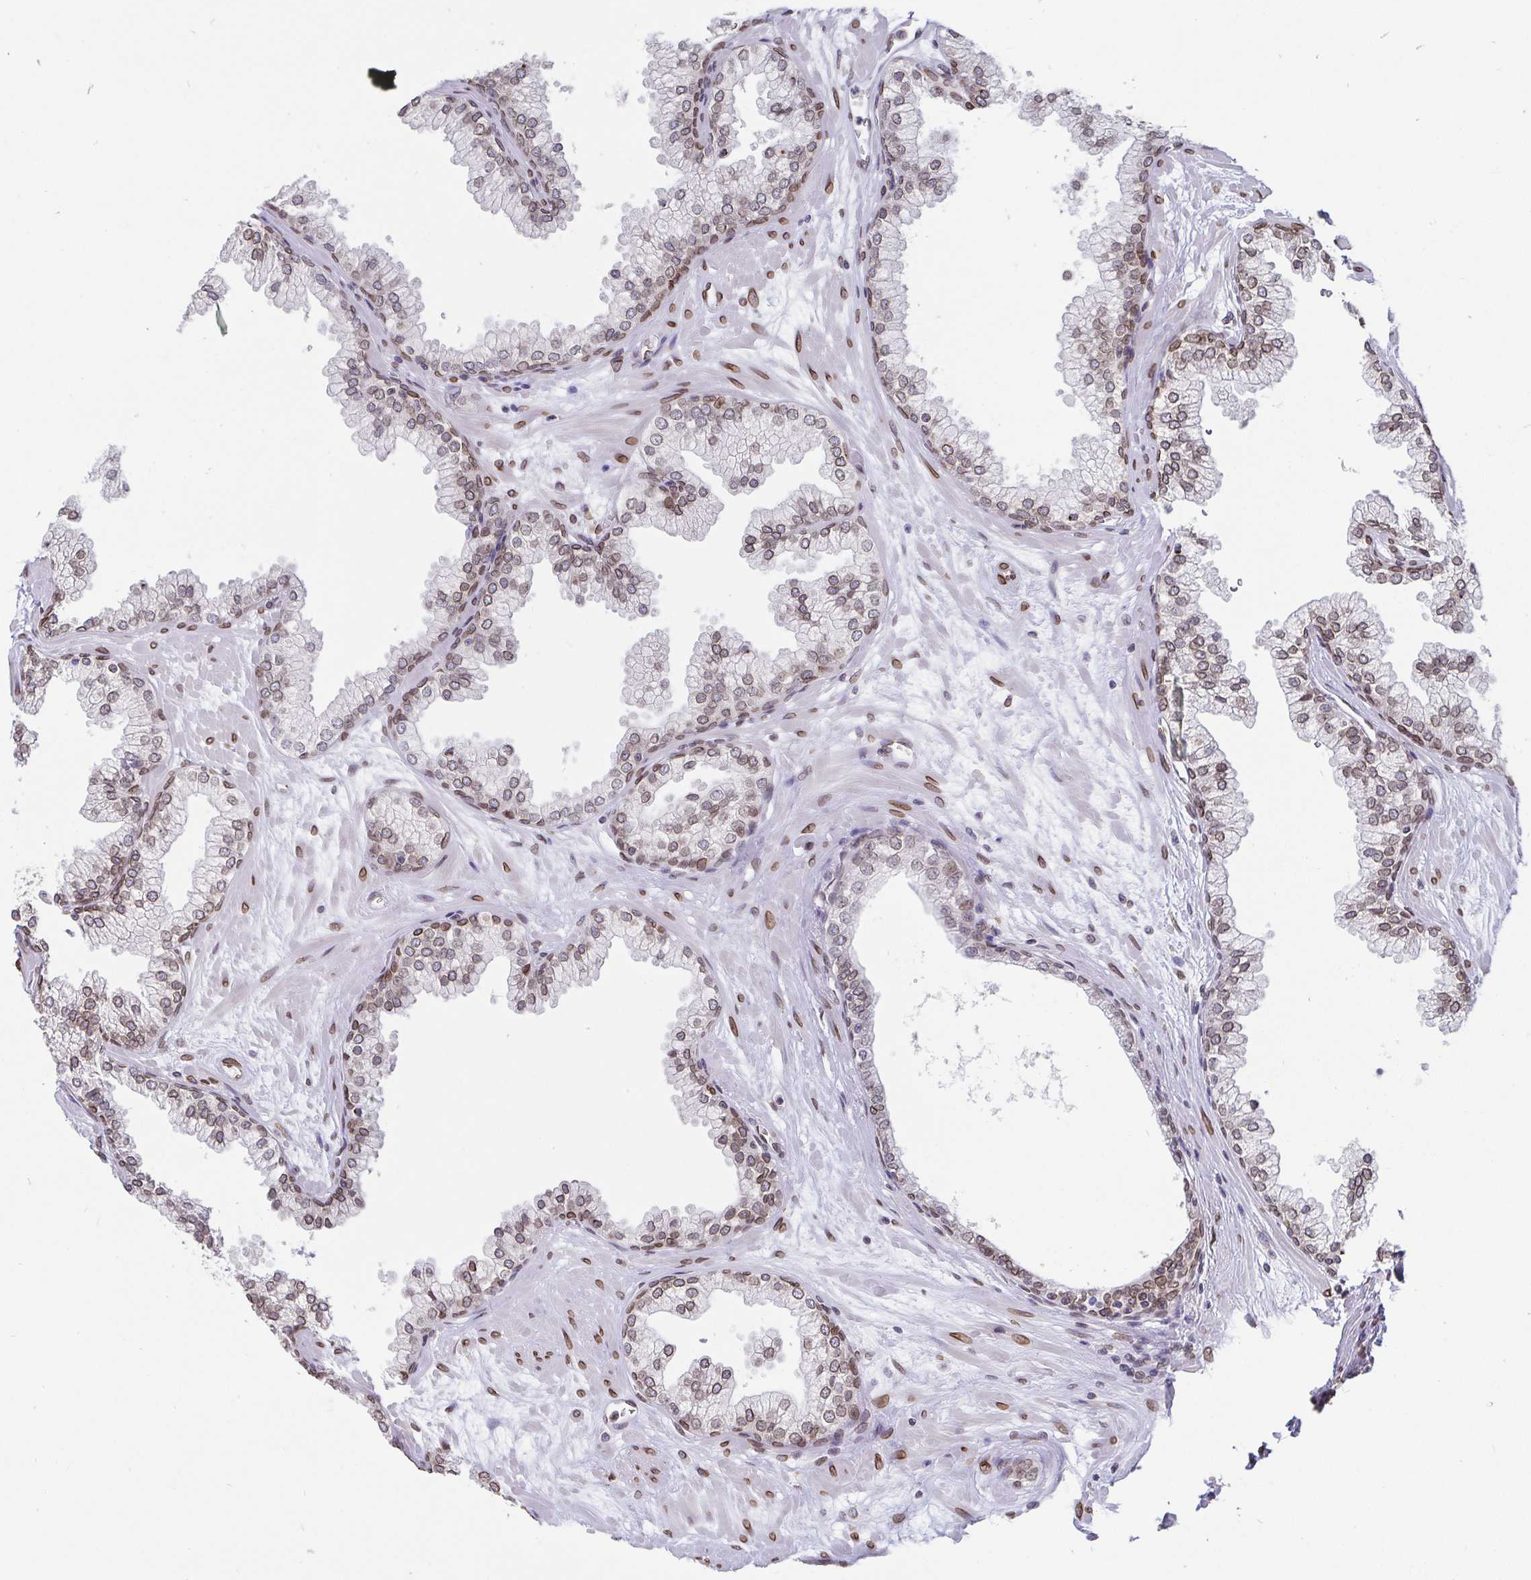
{"staining": {"intensity": "moderate", "quantity": ">75%", "location": "cytoplasmic/membranous,nuclear"}, "tissue": "prostate", "cell_type": "Glandular cells", "image_type": "normal", "snomed": [{"axis": "morphology", "description": "Normal tissue, NOS"}, {"axis": "topography", "description": "Prostate"}, {"axis": "topography", "description": "Peripheral nerve tissue"}], "caption": "Immunohistochemical staining of unremarkable prostate reveals >75% levels of moderate cytoplasmic/membranous,nuclear protein positivity in about >75% of glandular cells. The staining was performed using DAB (3,3'-diaminobenzidine), with brown indicating positive protein expression. Nuclei are stained blue with hematoxylin.", "gene": "EMD", "patient": {"sex": "male", "age": 61}}